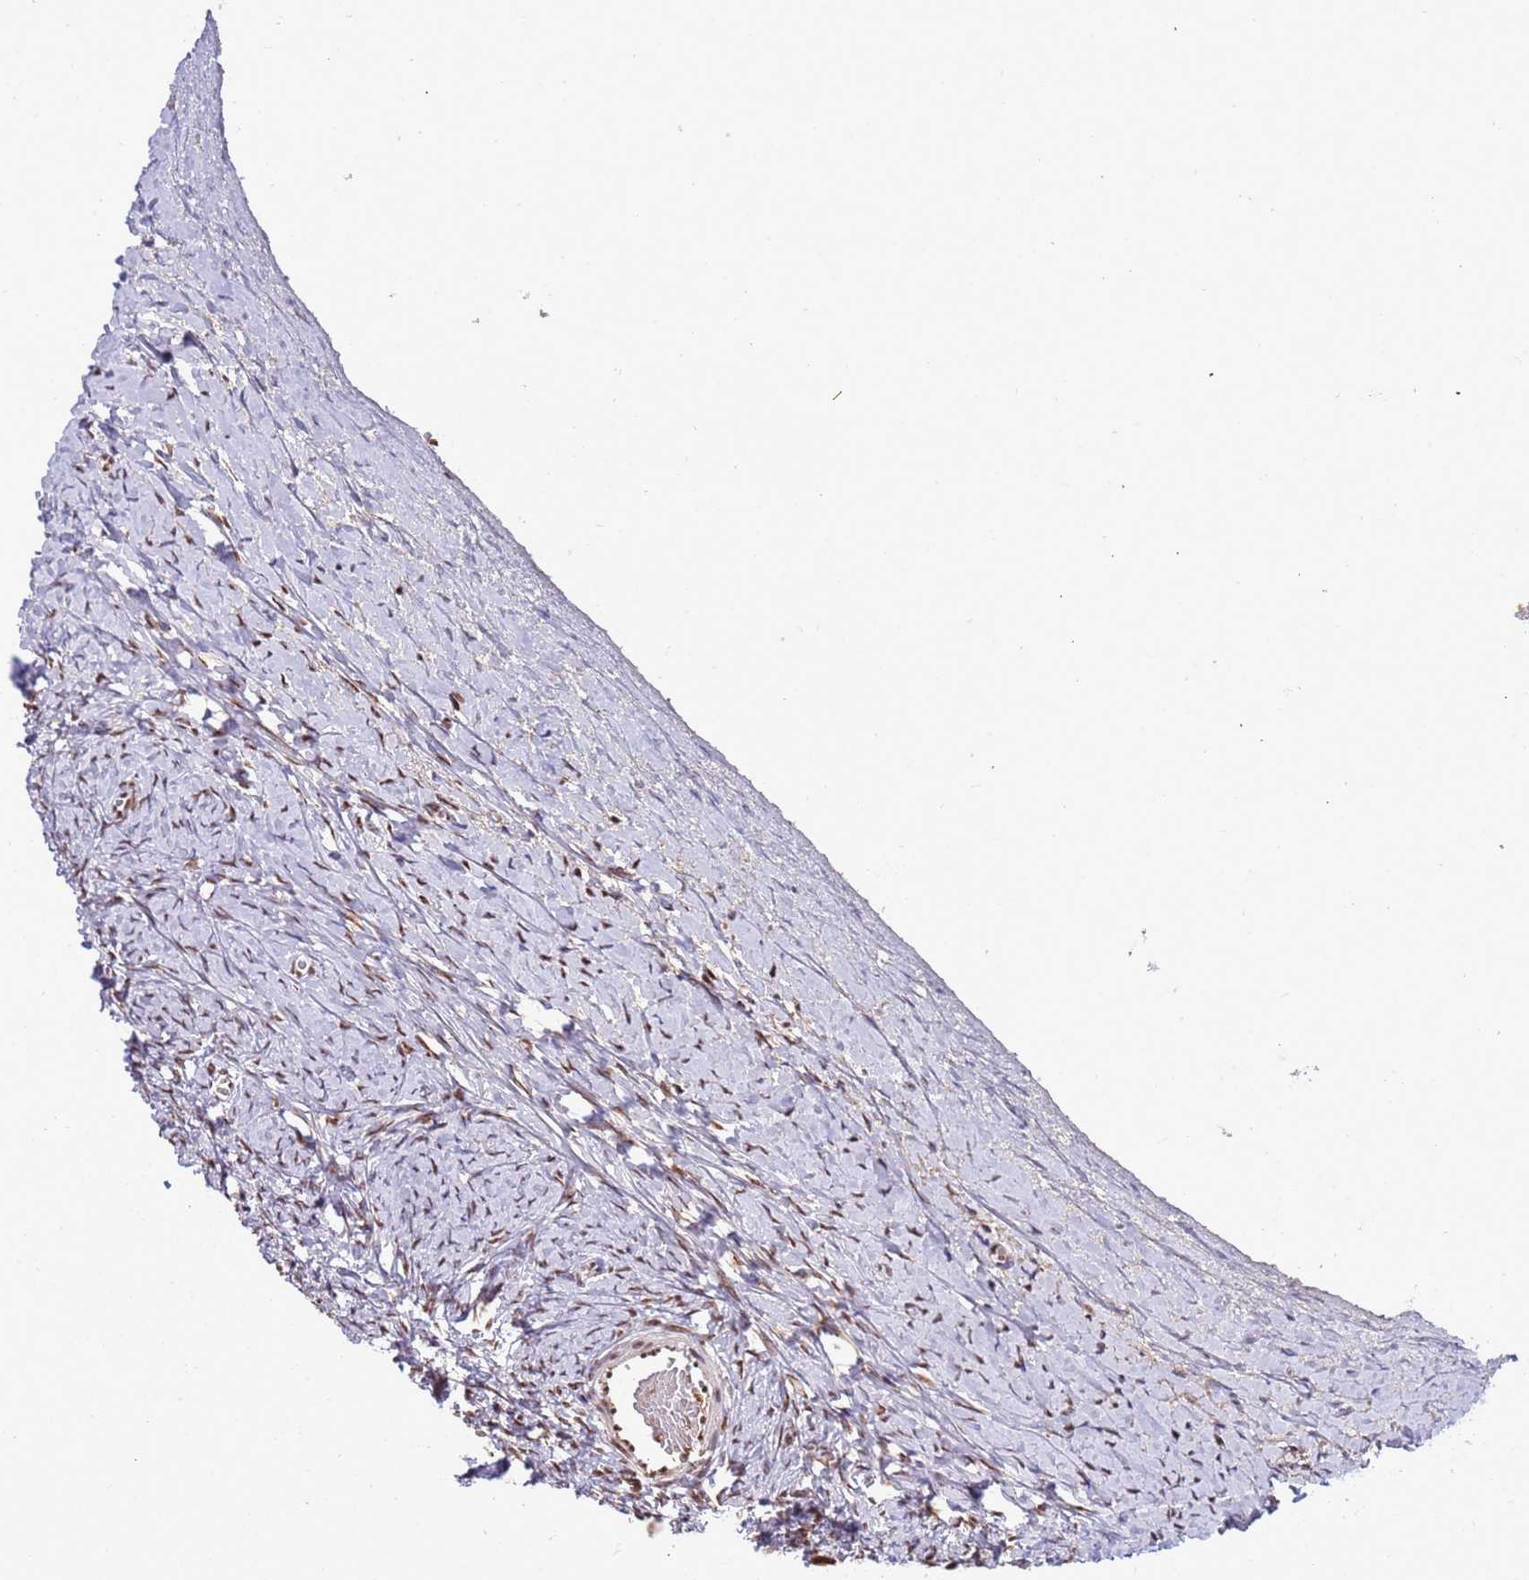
{"staining": {"intensity": "moderate", "quantity": ">75%", "location": "nuclear"}, "tissue": "ovary", "cell_type": "Ovarian stroma cells", "image_type": "normal", "snomed": [{"axis": "morphology", "description": "Normal tissue, NOS"}, {"axis": "morphology", "description": "Developmental malformation"}, {"axis": "topography", "description": "Ovary"}], "caption": "Normal ovary was stained to show a protein in brown. There is medium levels of moderate nuclear staining in about >75% of ovarian stroma cells. (DAB = brown stain, brightfield microscopy at high magnification).", "gene": "SRRT", "patient": {"sex": "female", "age": 39}}